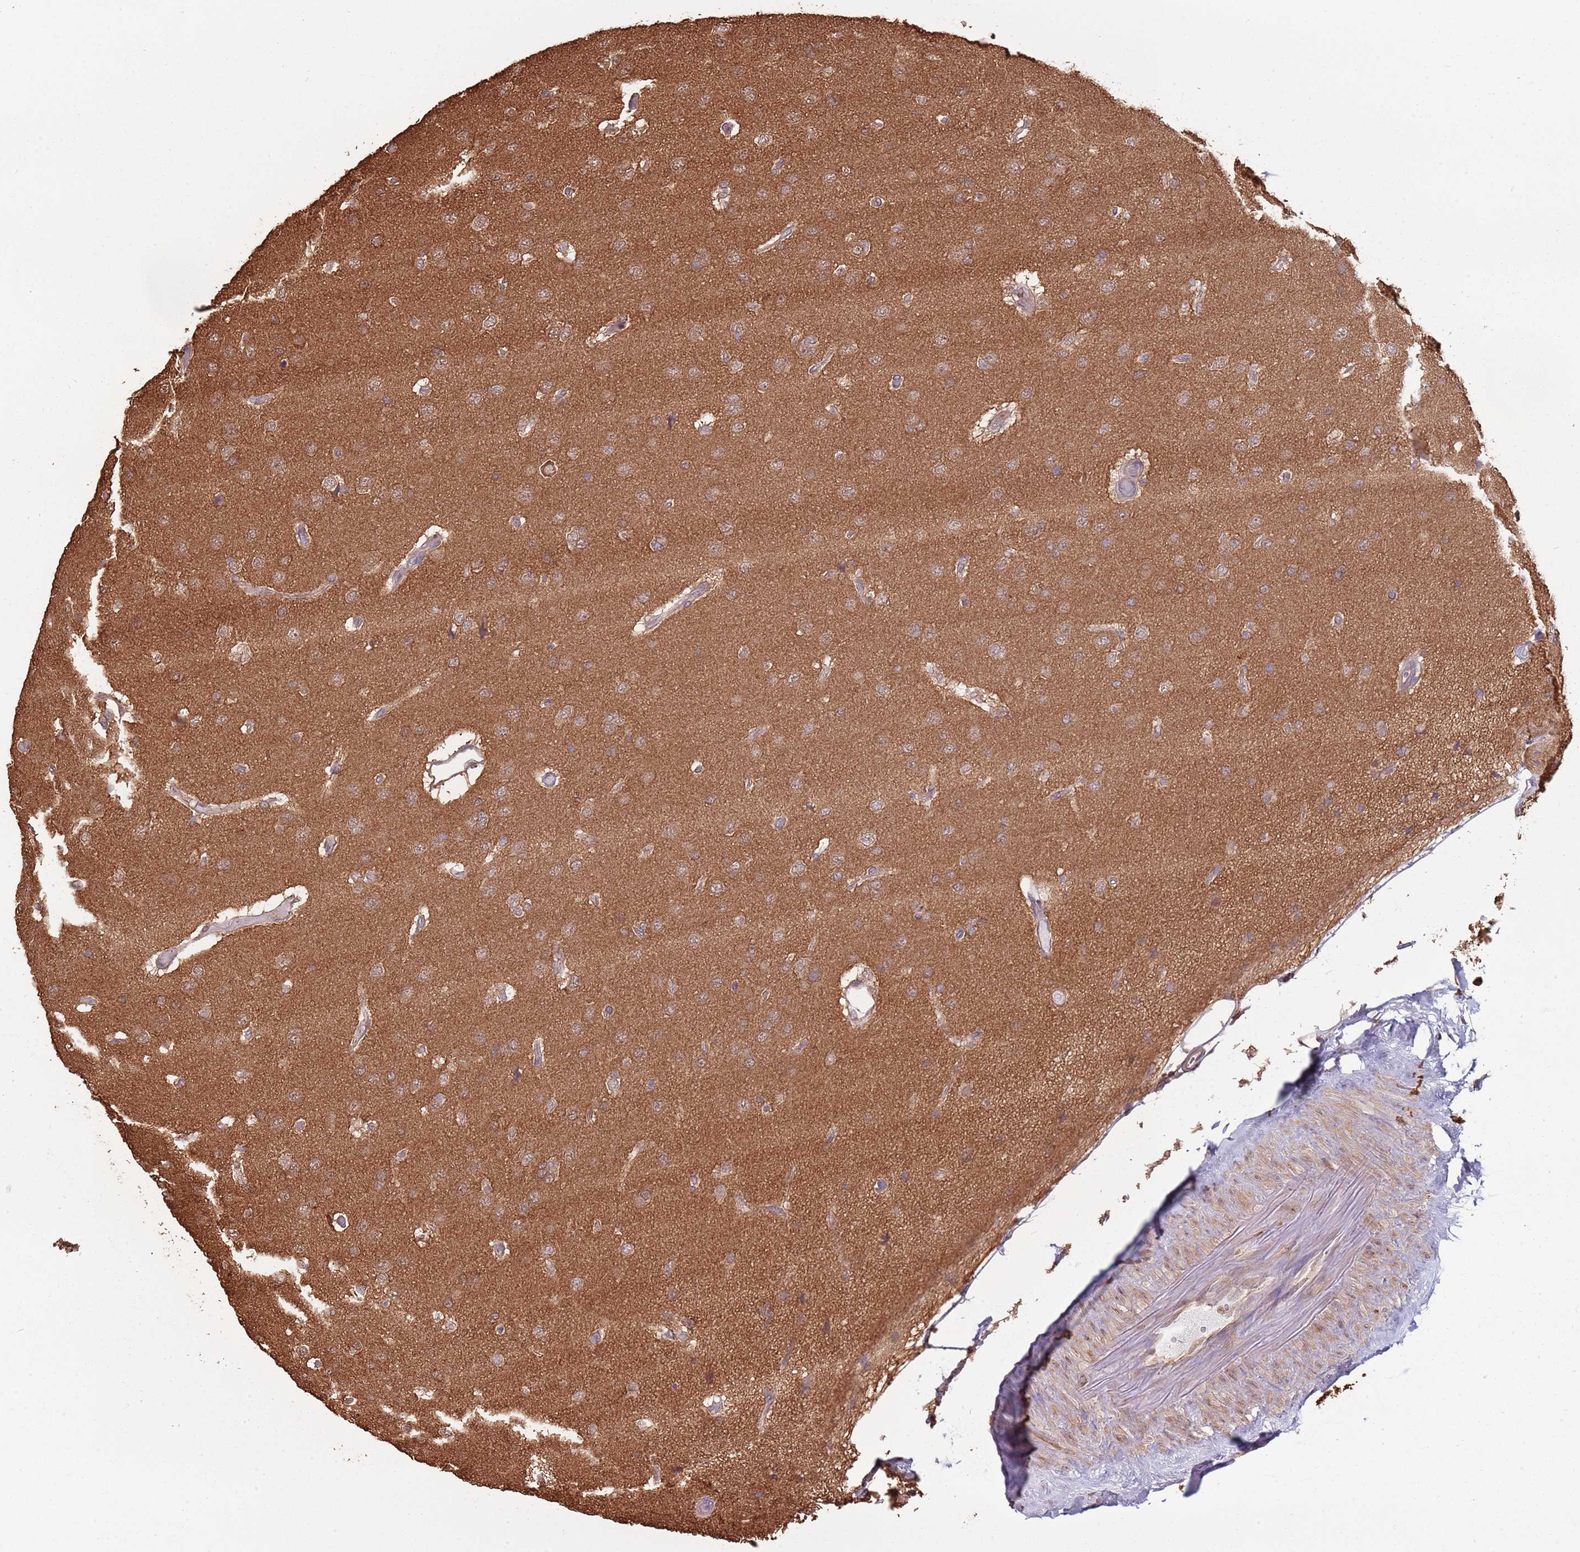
{"staining": {"intensity": "moderate", "quantity": "25%-75%", "location": "cytoplasmic/membranous,nuclear"}, "tissue": "glioma", "cell_type": "Tumor cells", "image_type": "cancer", "snomed": [{"axis": "morphology", "description": "Glioma, malignant, High grade"}, {"axis": "topography", "description": "Brain"}], "caption": "Immunohistochemical staining of human high-grade glioma (malignant) reveals medium levels of moderate cytoplasmic/membranous and nuclear protein positivity in about 25%-75% of tumor cells. The protein of interest is shown in brown color, while the nuclei are stained blue.", "gene": "COG4", "patient": {"sex": "male", "age": 77}}